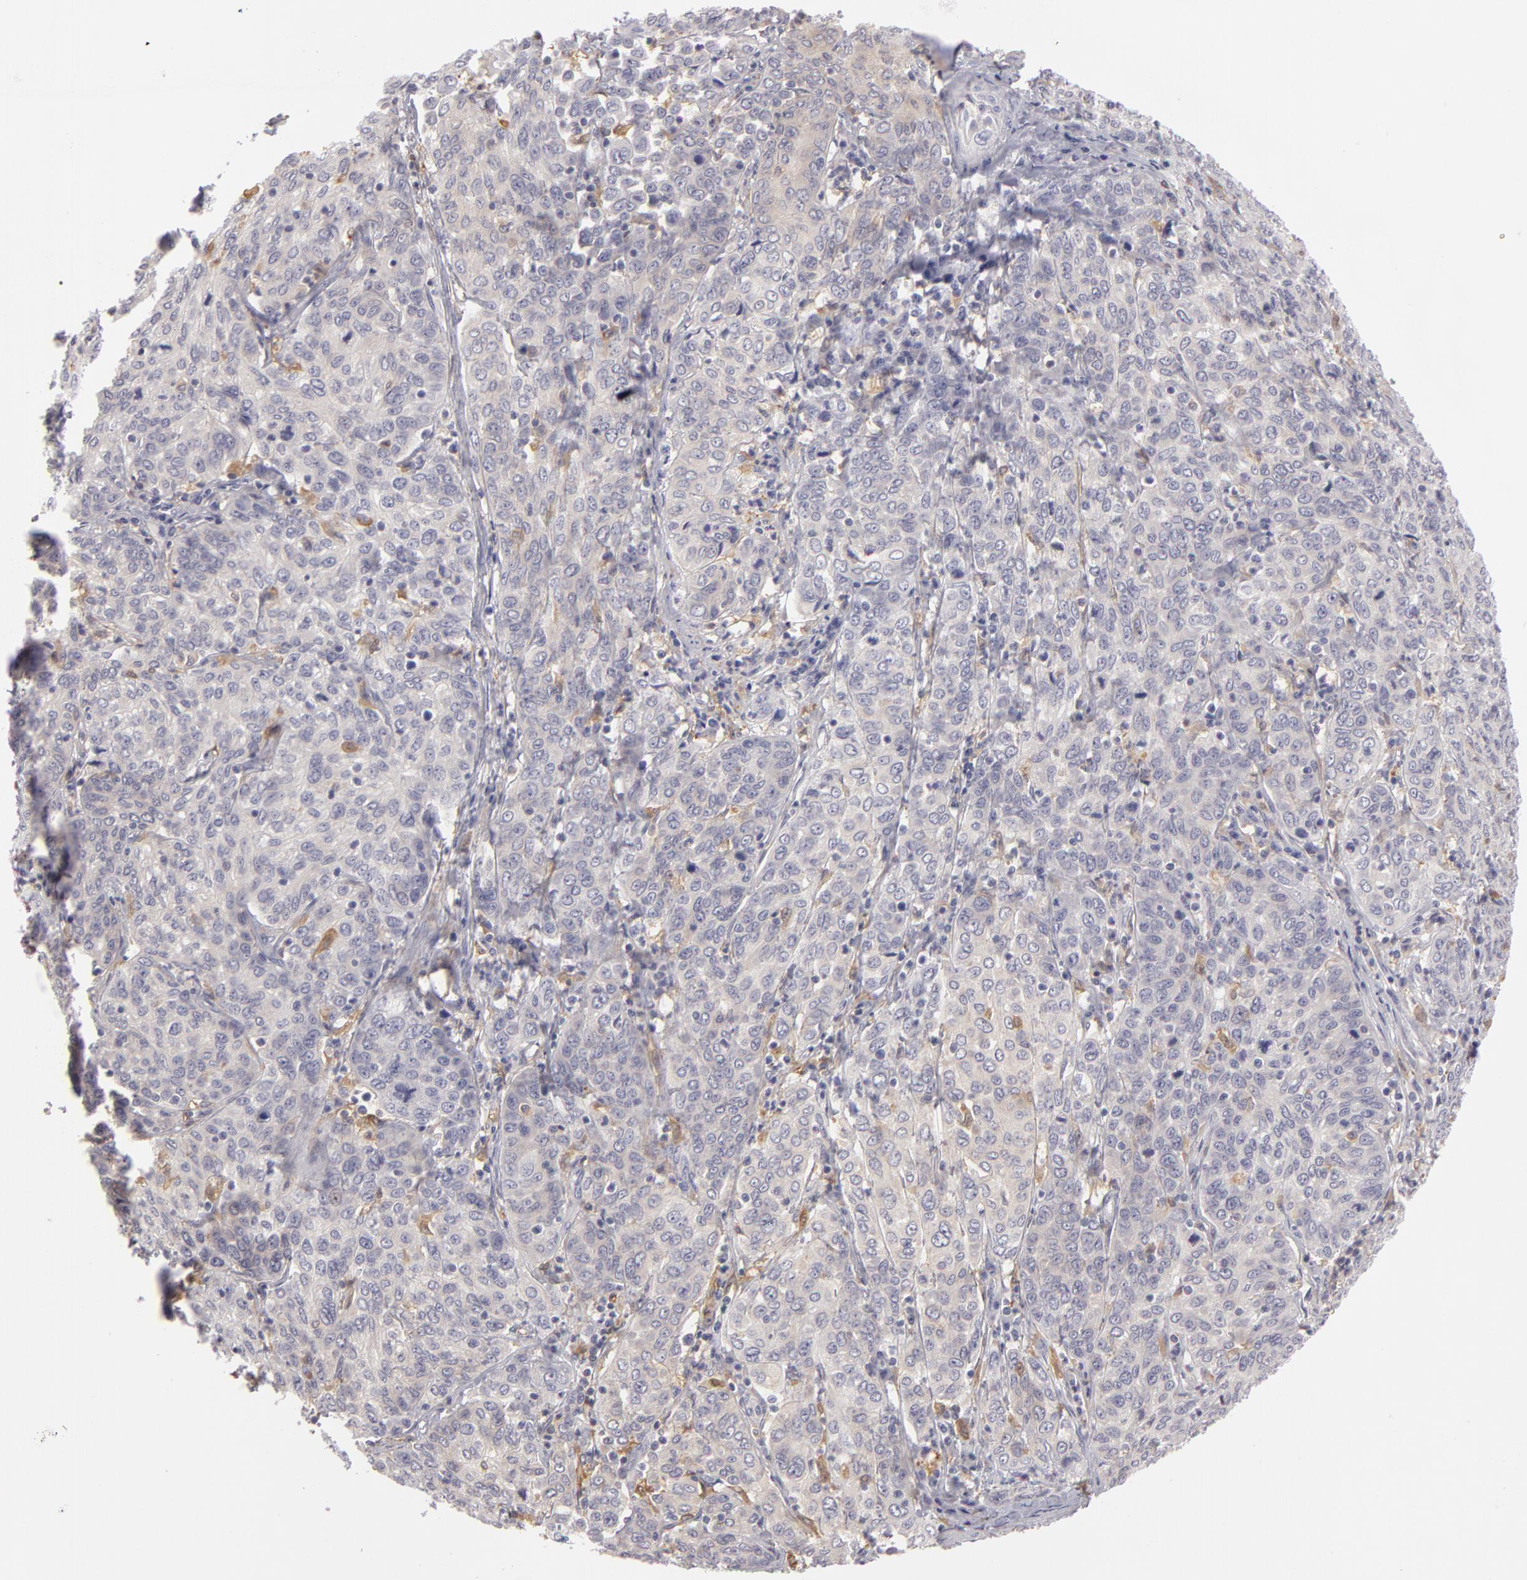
{"staining": {"intensity": "negative", "quantity": "none", "location": "none"}, "tissue": "cervical cancer", "cell_type": "Tumor cells", "image_type": "cancer", "snomed": [{"axis": "morphology", "description": "Squamous cell carcinoma, NOS"}, {"axis": "topography", "description": "Cervix"}], "caption": "An image of cervical cancer (squamous cell carcinoma) stained for a protein displays no brown staining in tumor cells. (DAB (3,3'-diaminobenzidine) immunohistochemistry, high magnification).", "gene": "GNPDA1", "patient": {"sex": "female", "age": 38}}